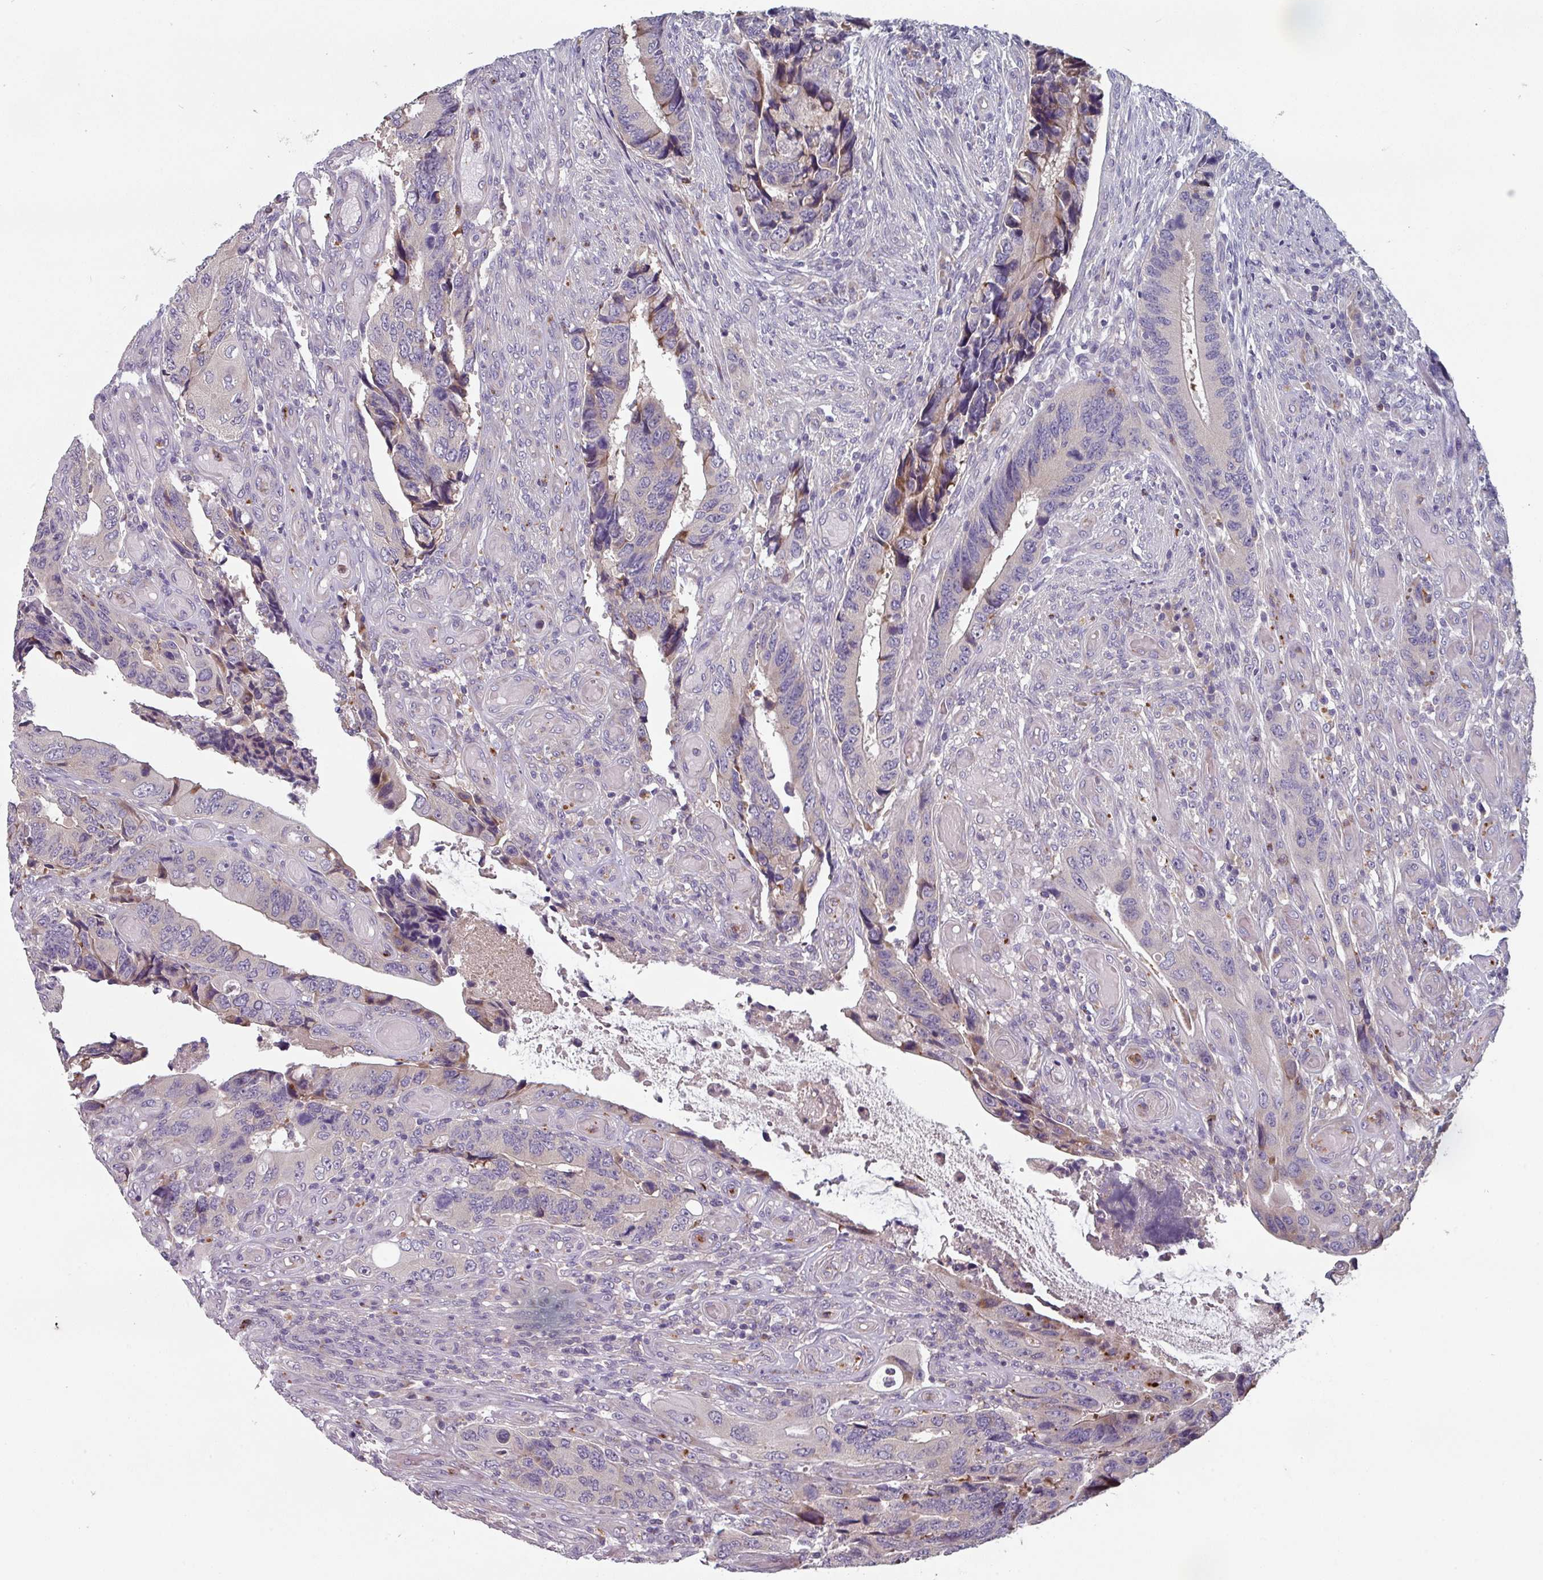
{"staining": {"intensity": "moderate", "quantity": "<25%", "location": "cytoplasmic/membranous"}, "tissue": "colorectal cancer", "cell_type": "Tumor cells", "image_type": "cancer", "snomed": [{"axis": "morphology", "description": "Adenocarcinoma, NOS"}, {"axis": "topography", "description": "Colon"}], "caption": "A brown stain shows moderate cytoplasmic/membranous staining of a protein in human colorectal cancer (adenocarcinoma) tumor cells.", "gene": "PRAMEF8", "patient": {"sex": "male", "age": 87}}